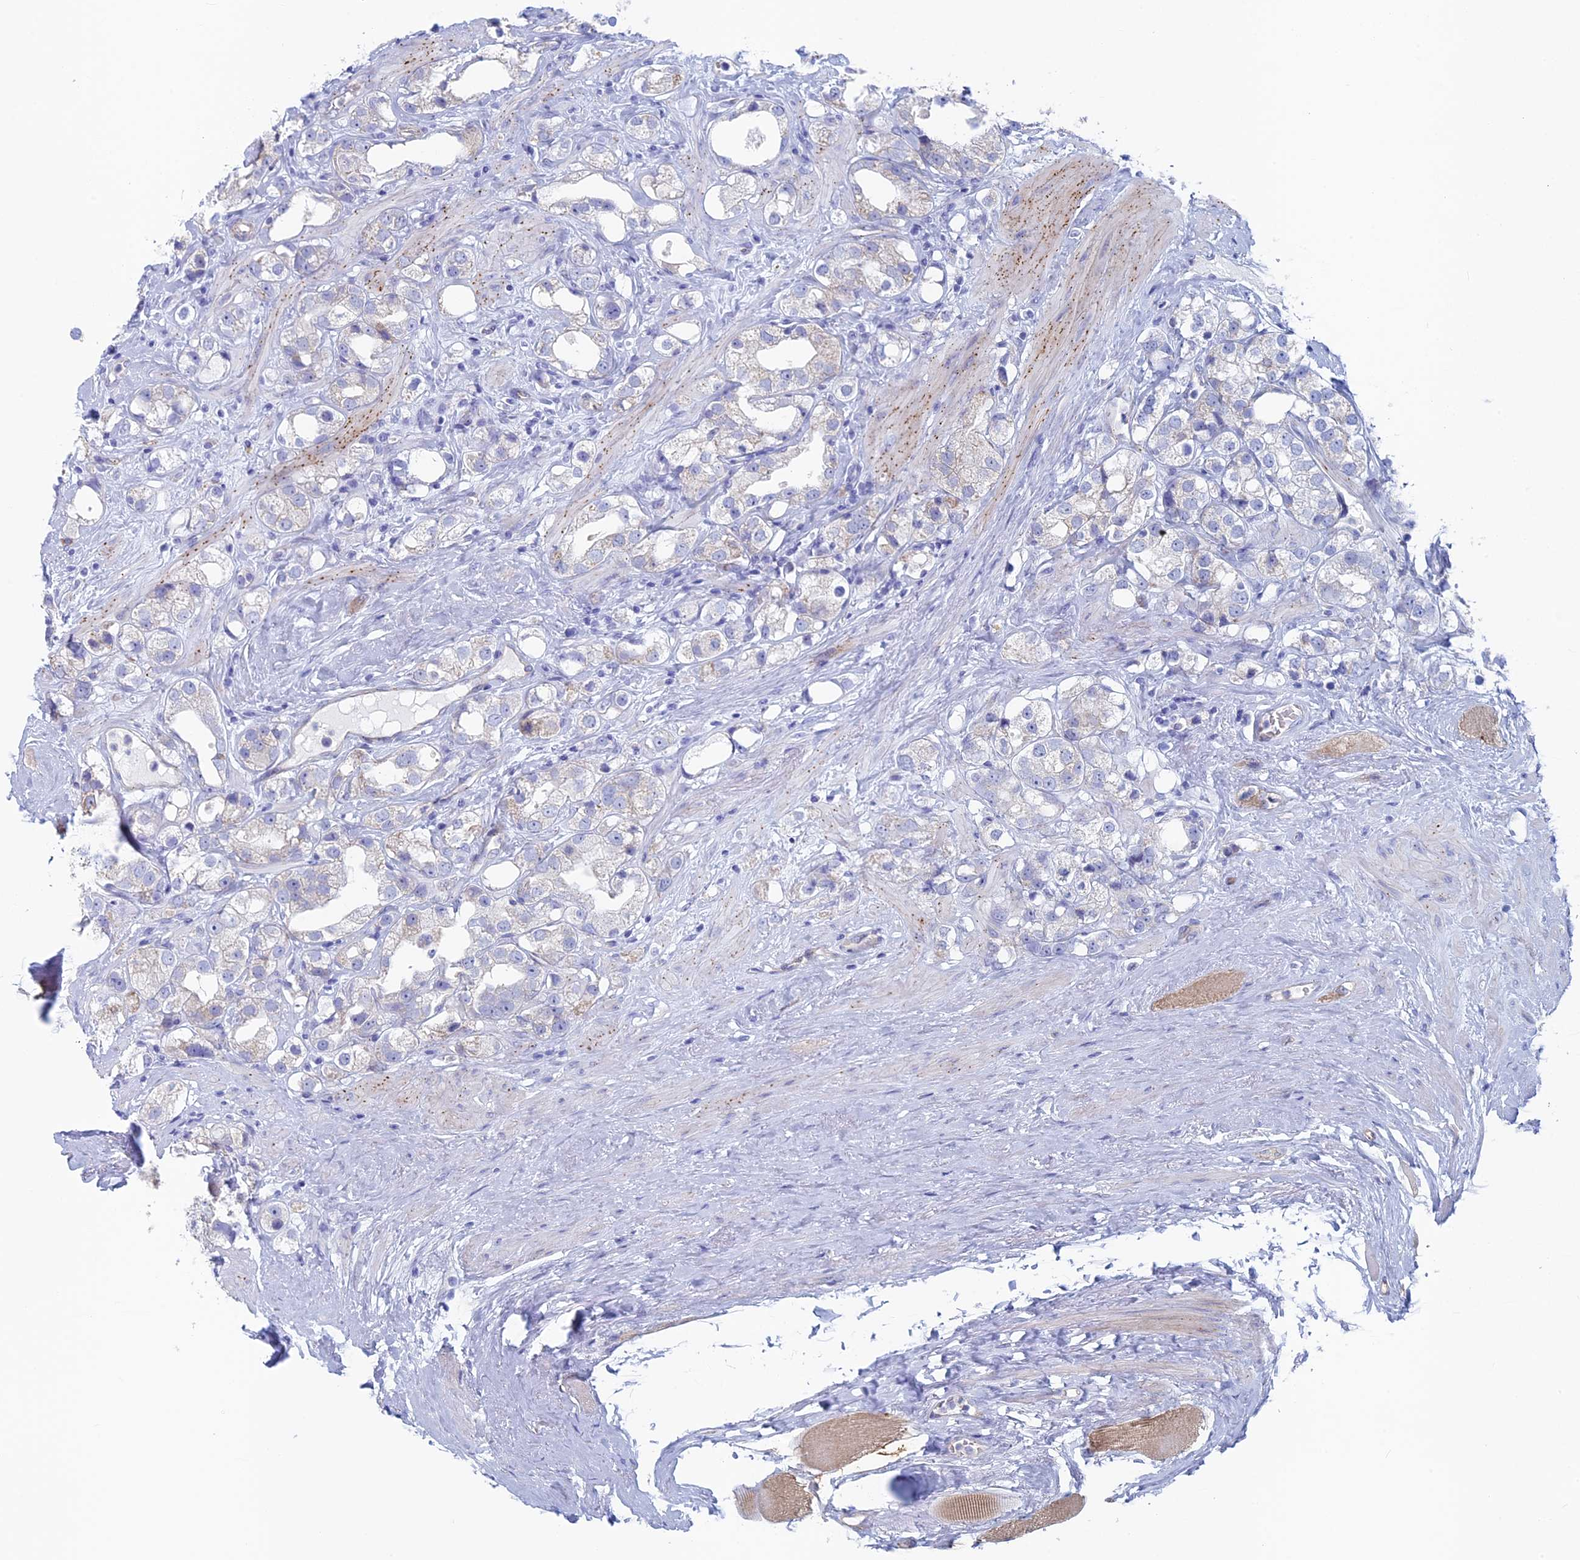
{"staining": {"intensity": "negative", "quantity": "none", "location": "none"}, "tissue": "prostate cancer", "cell_type": "Tumor cells", "image_type": "cancer", "snomed": [{"axis": "morphology", "description": "Adenocarcinoma, NOS"}, {"axis": "topography", "description": "Prostate"}], "caption": "Immunohistochemical staining of human prostate cancer displays no significant expression in tumor cells.", "gene": "MAGEB6", "patient": {"sex": "male", "age": 79}}